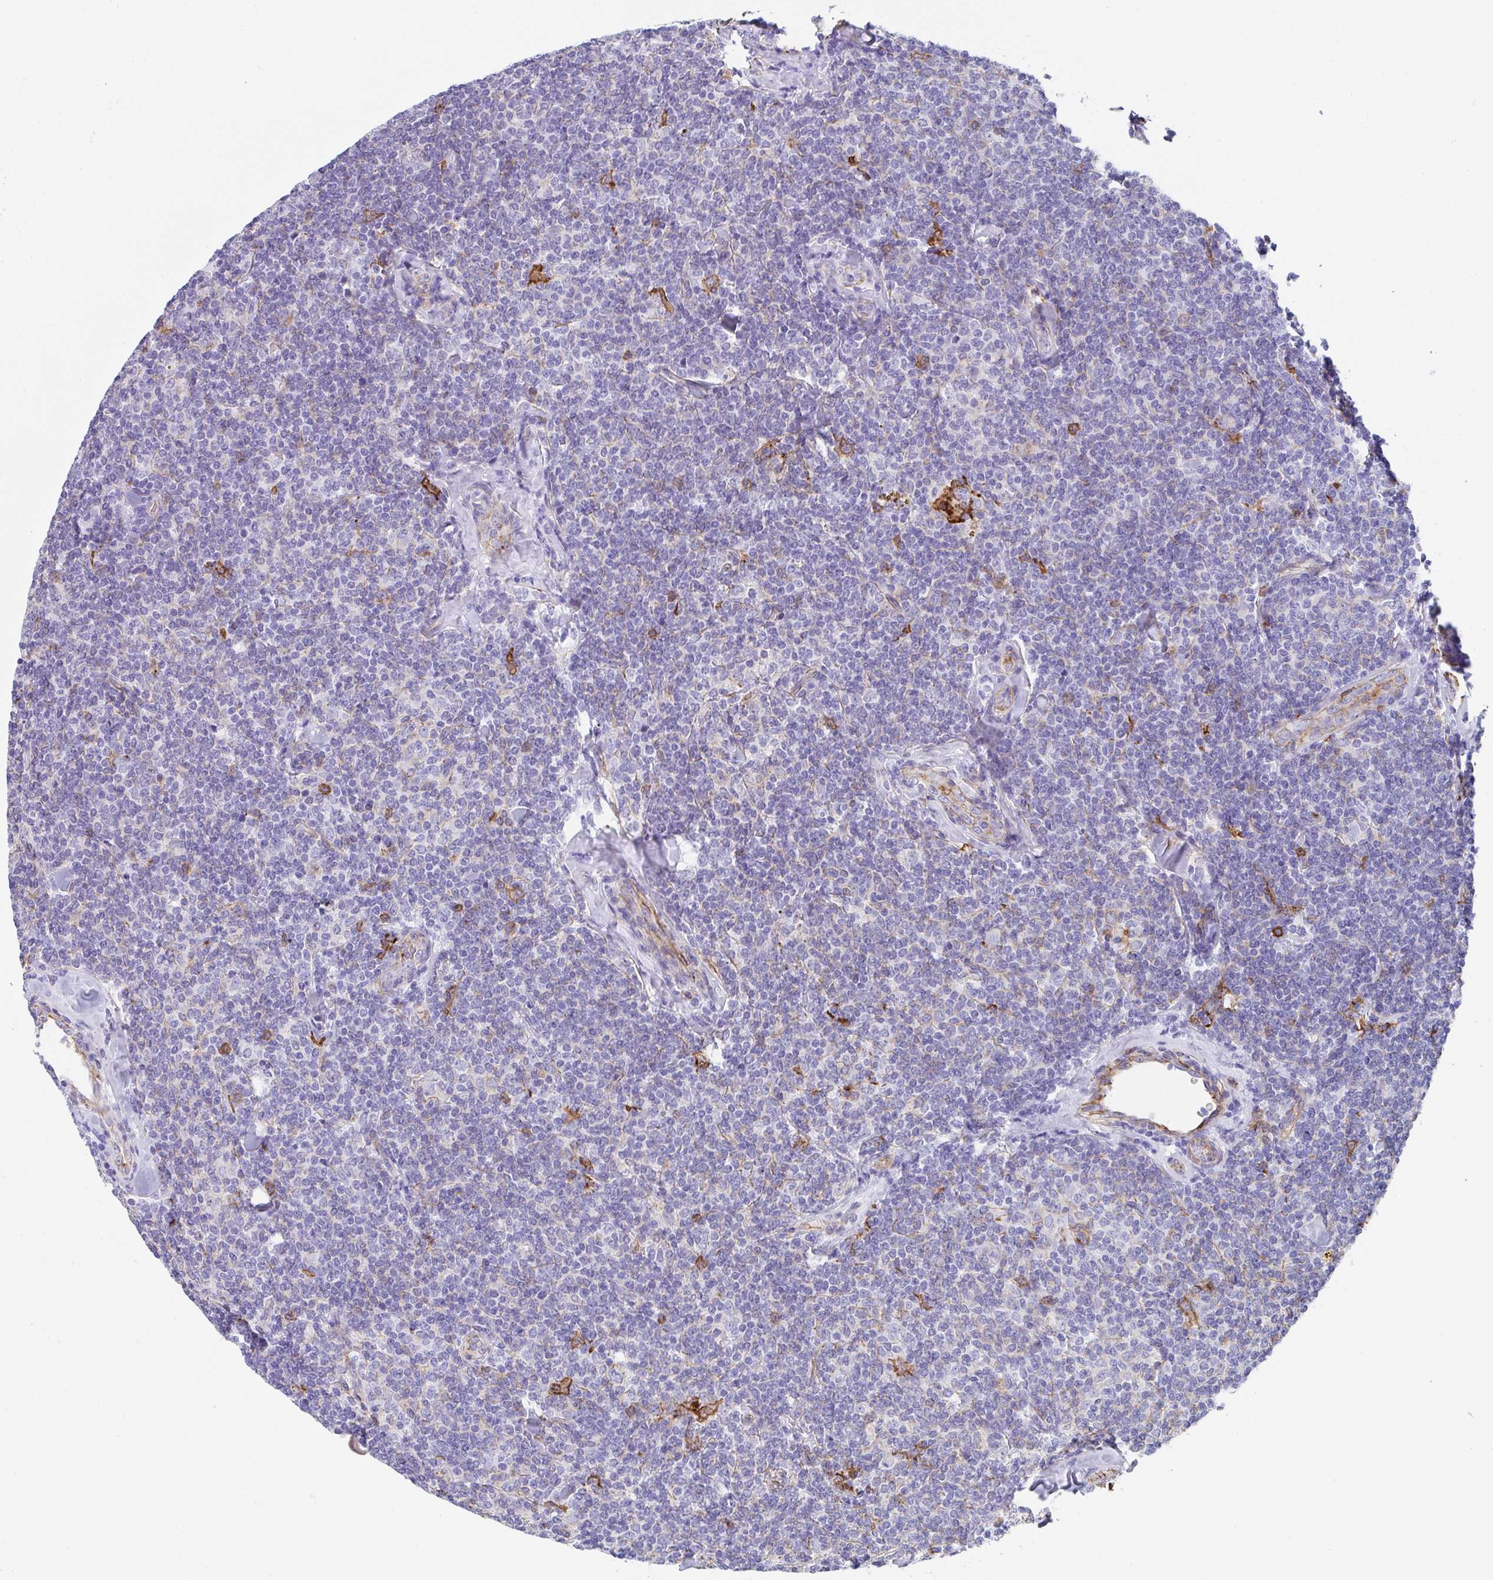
{"staining": {"intensity": "negative", "quantity": "none", "location": "none"}, "tissue": "lymphoma", "cell_type": "Tumor cells", "image_type": "cancer", "snomed": [{"axis": "morphology", "description": "Malignant lymphoma, non-Hodgkin's type, Low grade"}, {"axis": "topography", "description": "Lymph node"}], "caption": "A histopathology image of human lymphoma is negative for staining in tumor cells.", "gene": "DBN1", "patient": {"sex": "female", "age": 56}}